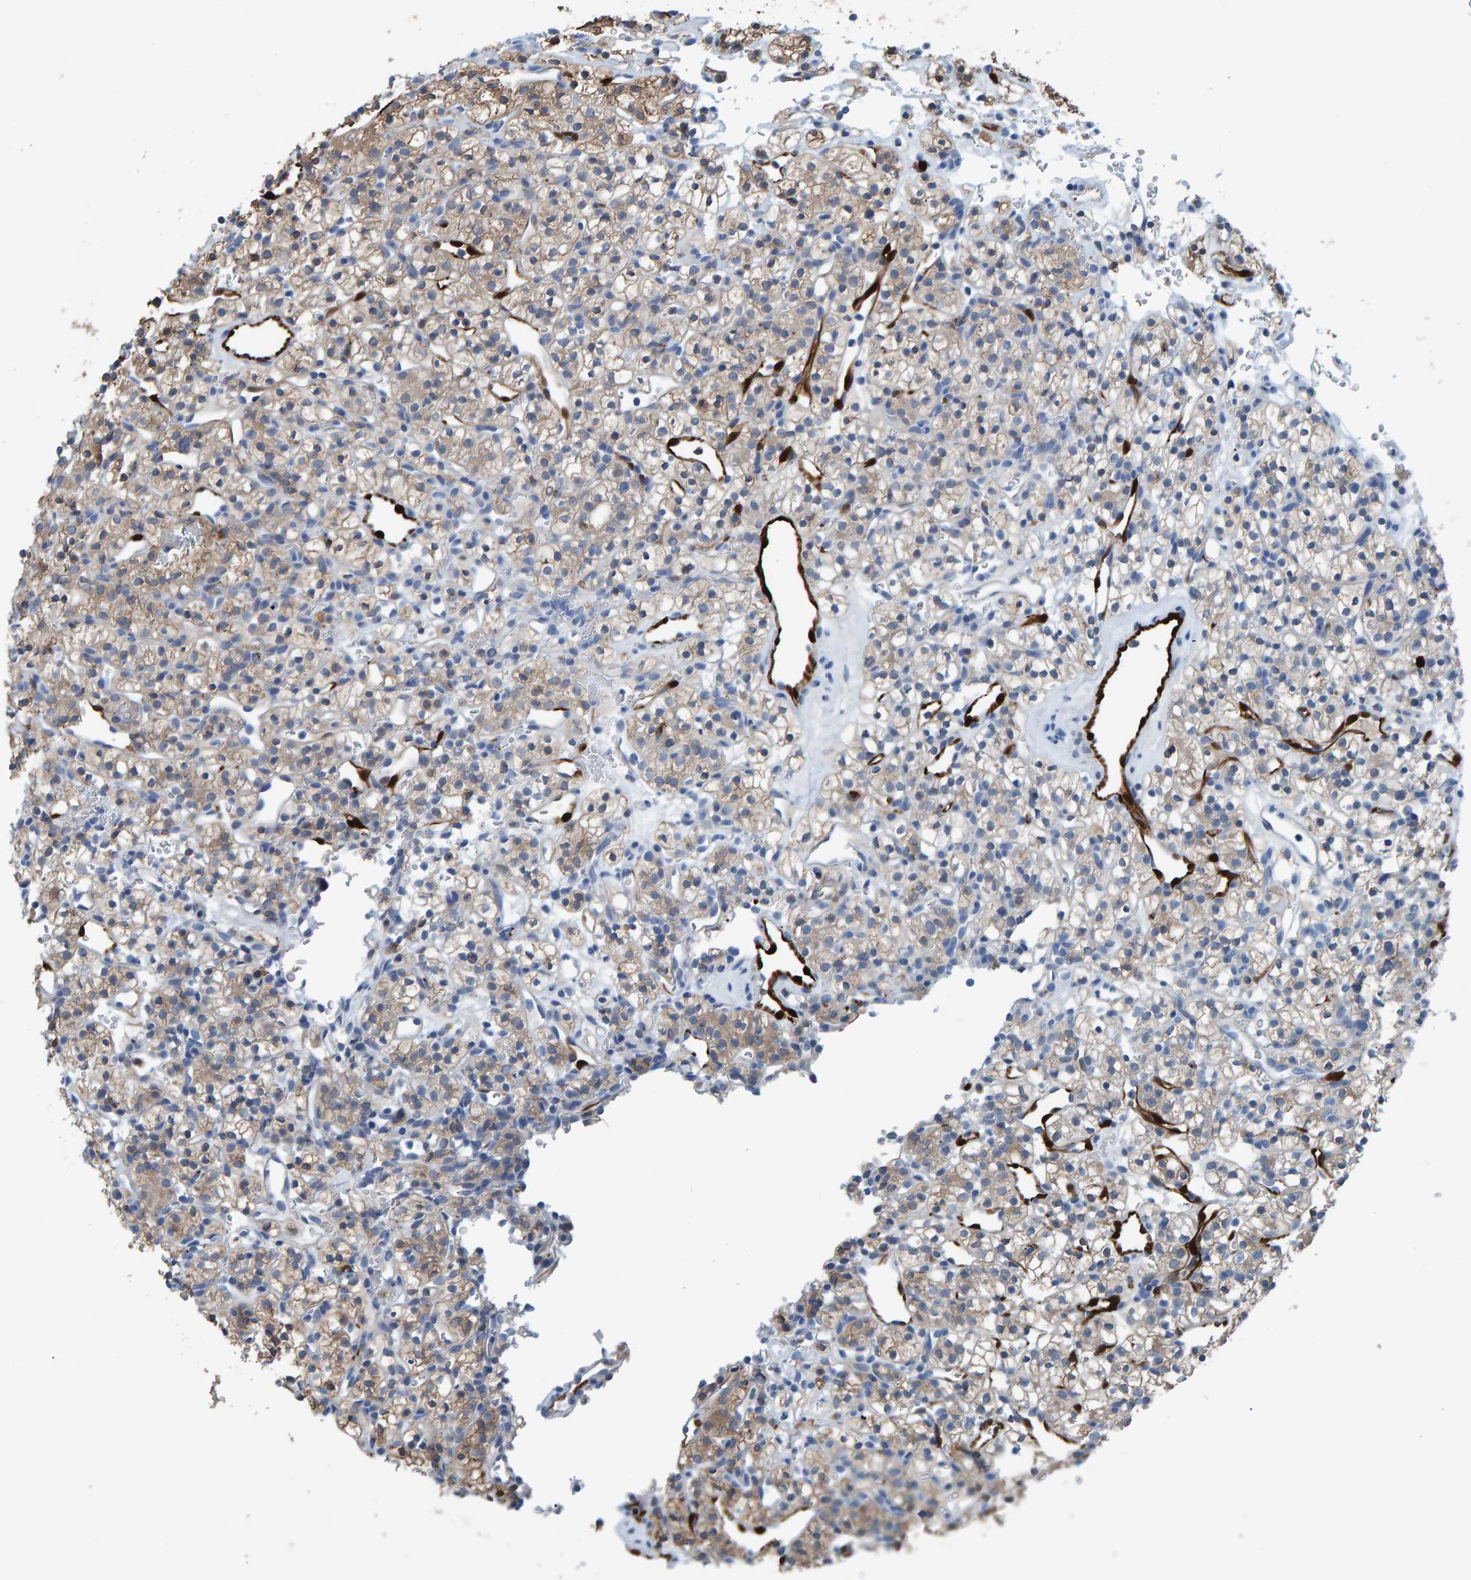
{"staining": {"intensity": "weak", "quantity": ">75%", "location": "cytoplasmic/membranous"}, "tissue": "renal cancer", "cell_type": "Tumor cells", "image_type": "cancer", "snomed": [{"axis": "morphology", "description": "Adenocarcinoma, NOS"}, {"axis": "topography", "description": "Kidney"}], "caption": "Immunohistochemical staining of renal cancer (adenocarcinoma) shows low levels of weak cytoplasmic/membranous protein positivity in about >75% of tumor cells. Nuclei are stained in blue.", "gene": "IDO1", "patient": {"sex": "female", "age": 57}}